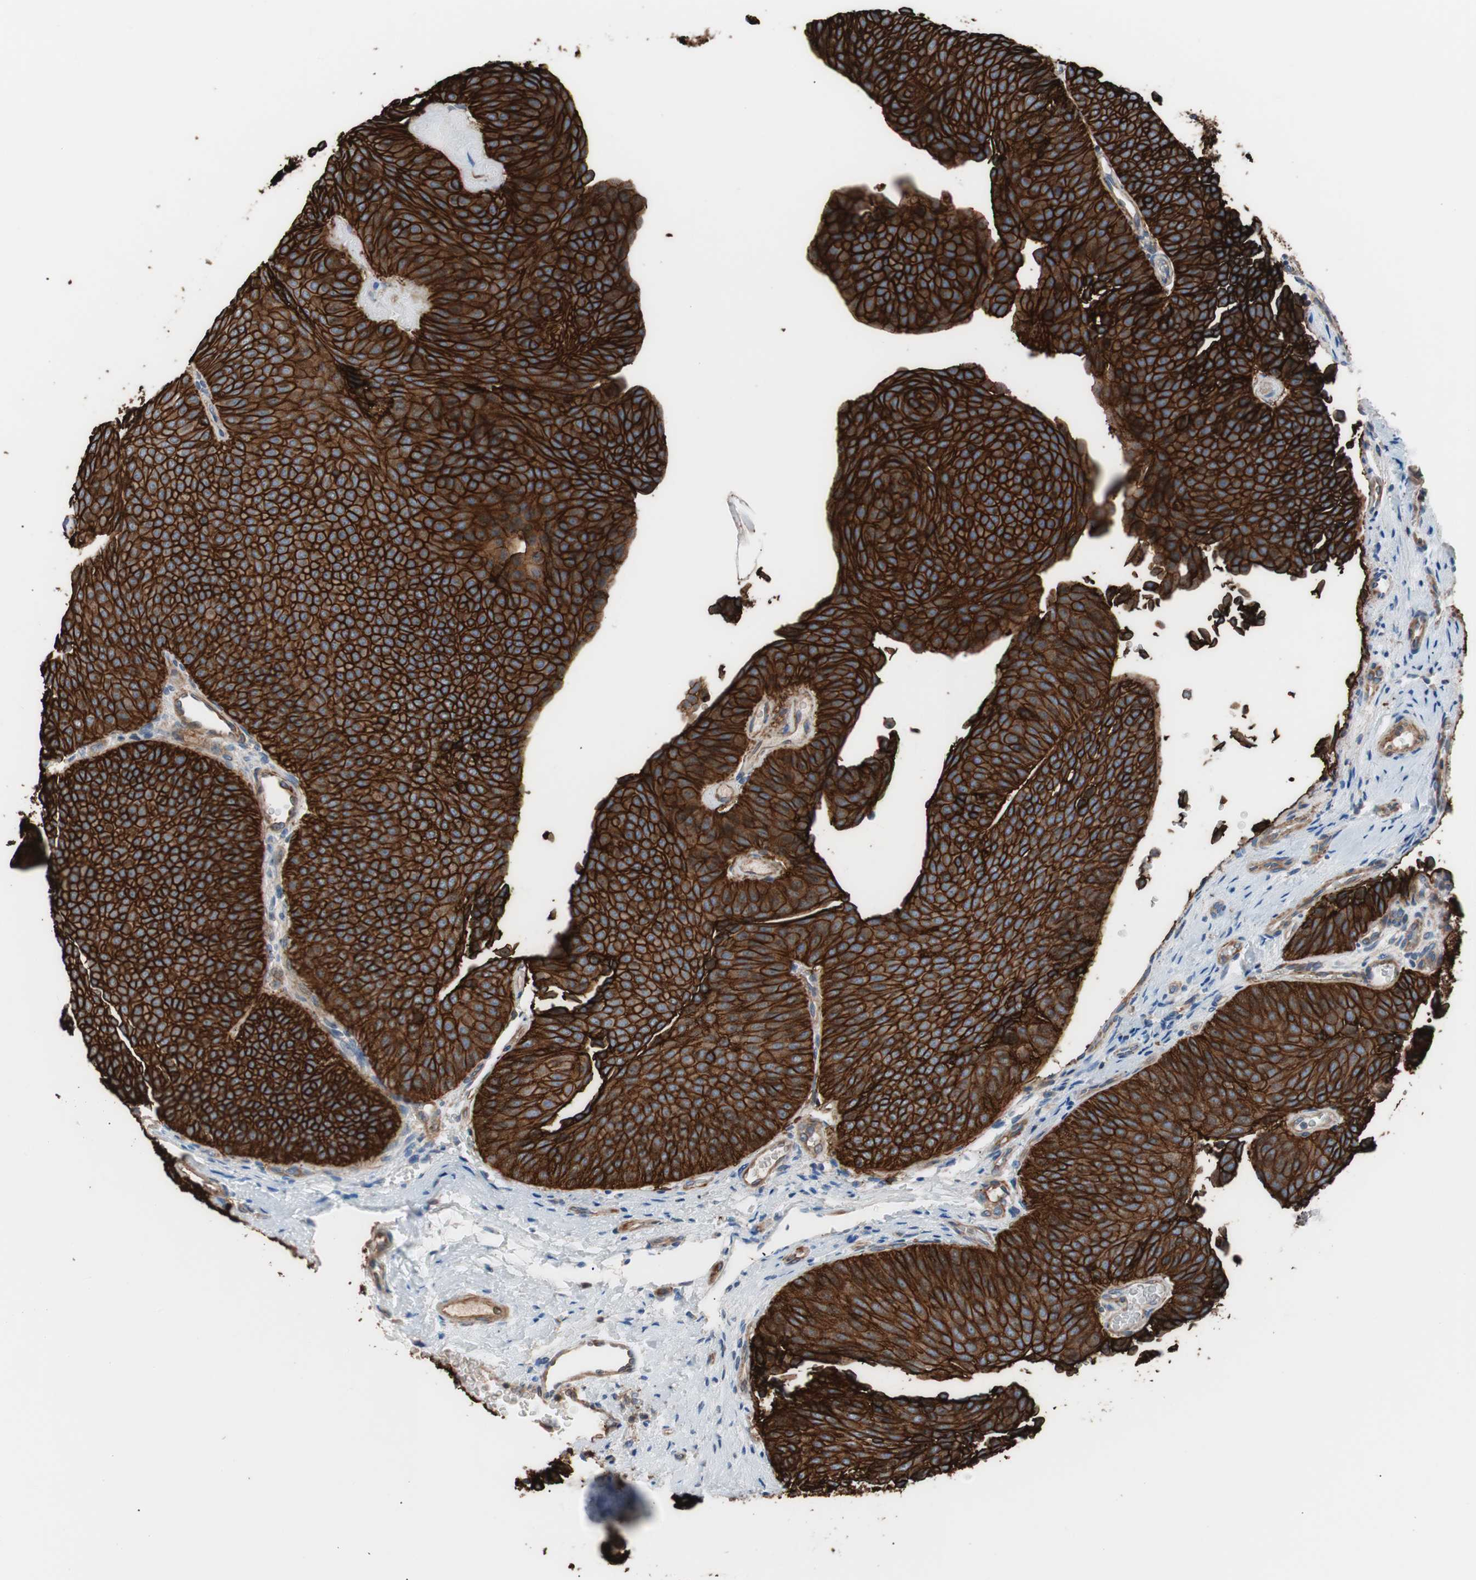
{"staining": {"intensity": "strong", "quantity": ">75%", "location": "cytoplasmic/membranous"}, "tissue": "urothelial cancer", "cell_type": "Tumor cells", "image_type": "cancer", "snomed": [{"axis": "morphology", "description": "Urothelial carcinoma, Low grade"}, {"axis": "topography", "description": "Urinary bladder"}], "caption": "Protein expression analysis of low-grade urothelial carcinoma demonstrates strong cytoplasmic/membranous expression in approximately >75% of tumor cells.", "gene": "GPR160", "patient": {"sex": "female", "age": 60}}